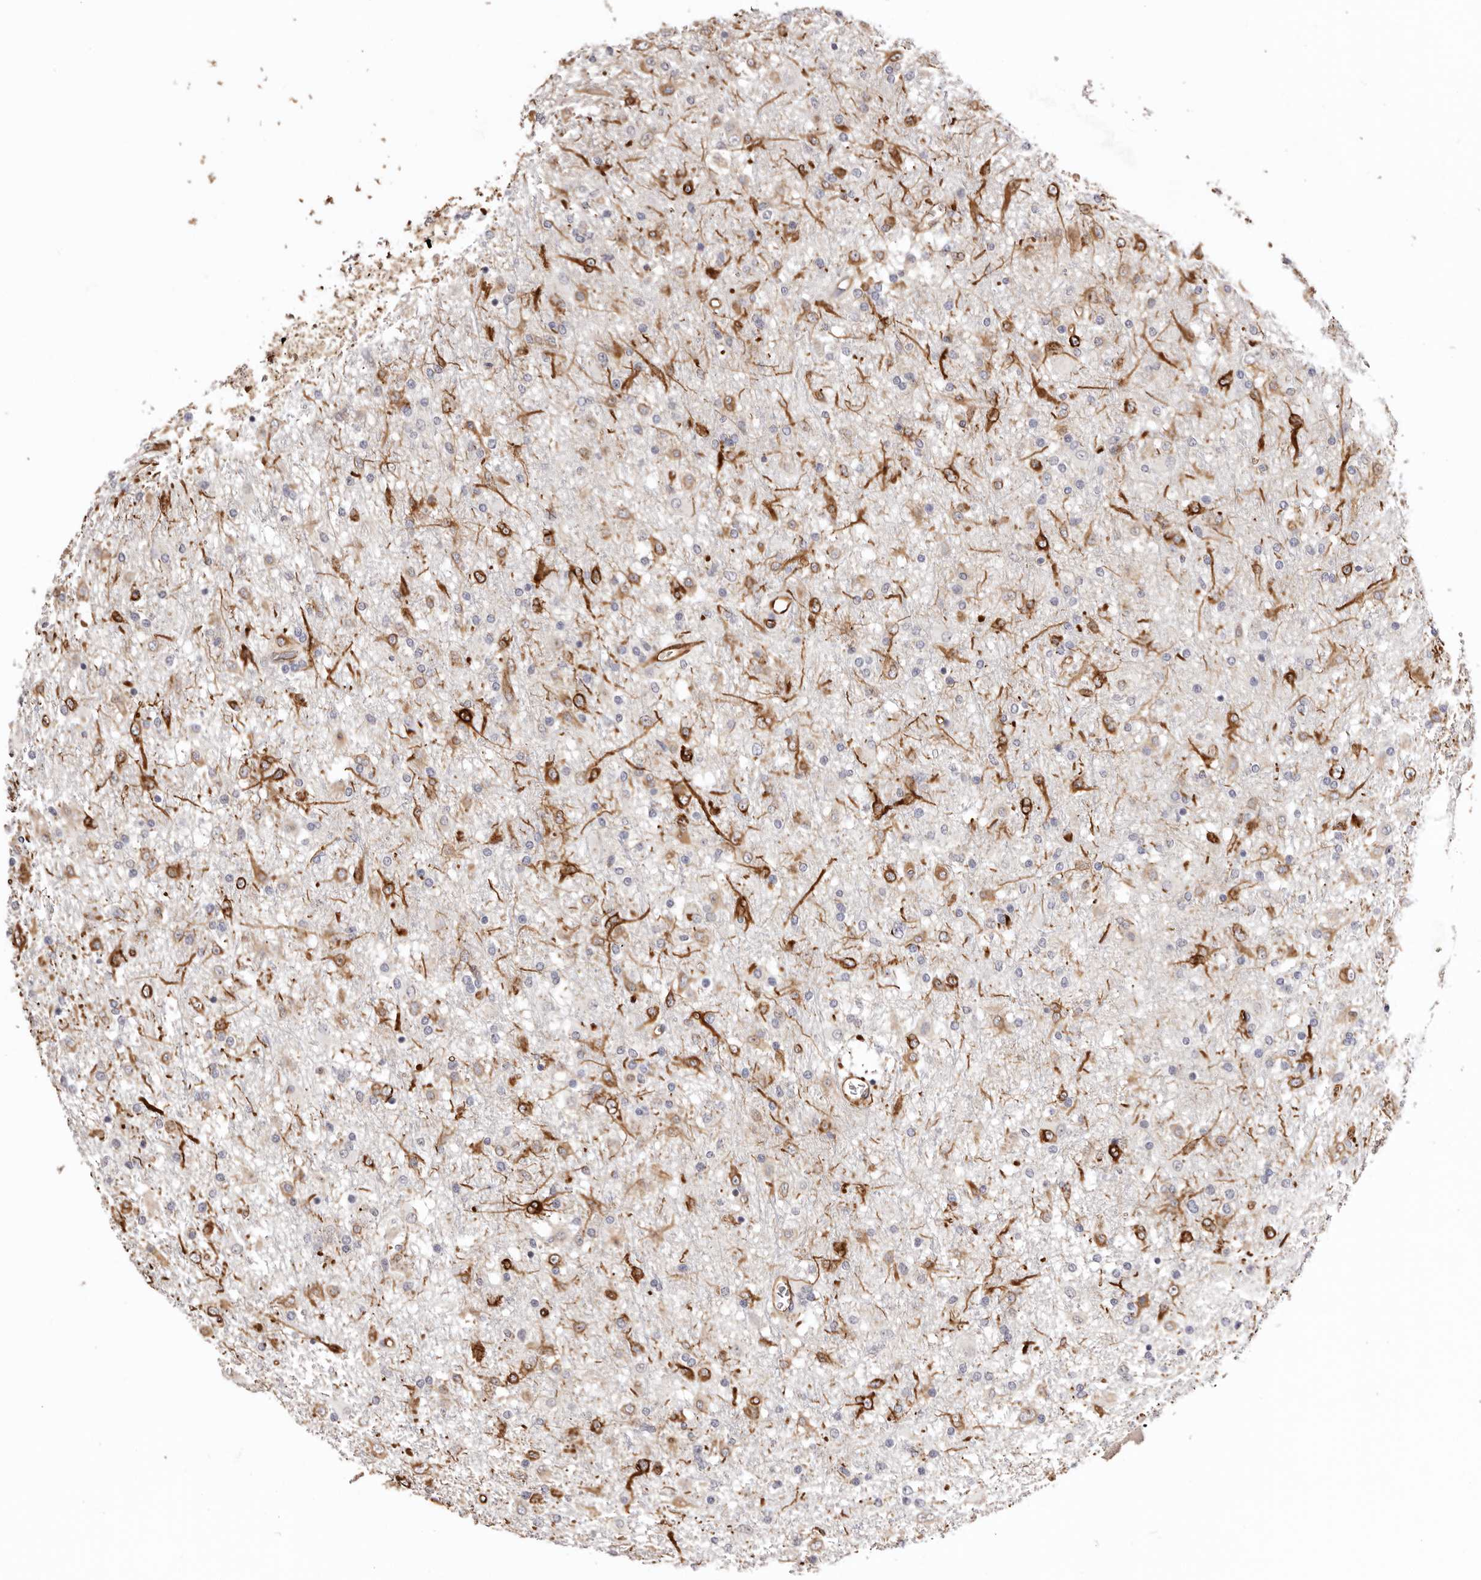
{"staining": {"intensity": "moderate", "quantity": "<25%", "location": "cytoplasmic/membranous"}, "tissue": "glioma", "cell_type": "Tumor cells", "image_type": "cancer", "snomed": [{"axis": "morphology", "description": "Glioma, malignant, Low grade"}, {"axis": "topography", "description": "Brain"}], "caption": "Moderate cytoplasmic/membranous positivity for a protein is appreciated in about <25% of tumor cells of glioma using IHC.", "gene": "ZNF557", "patient": {"sex": "male", "age": 65}}